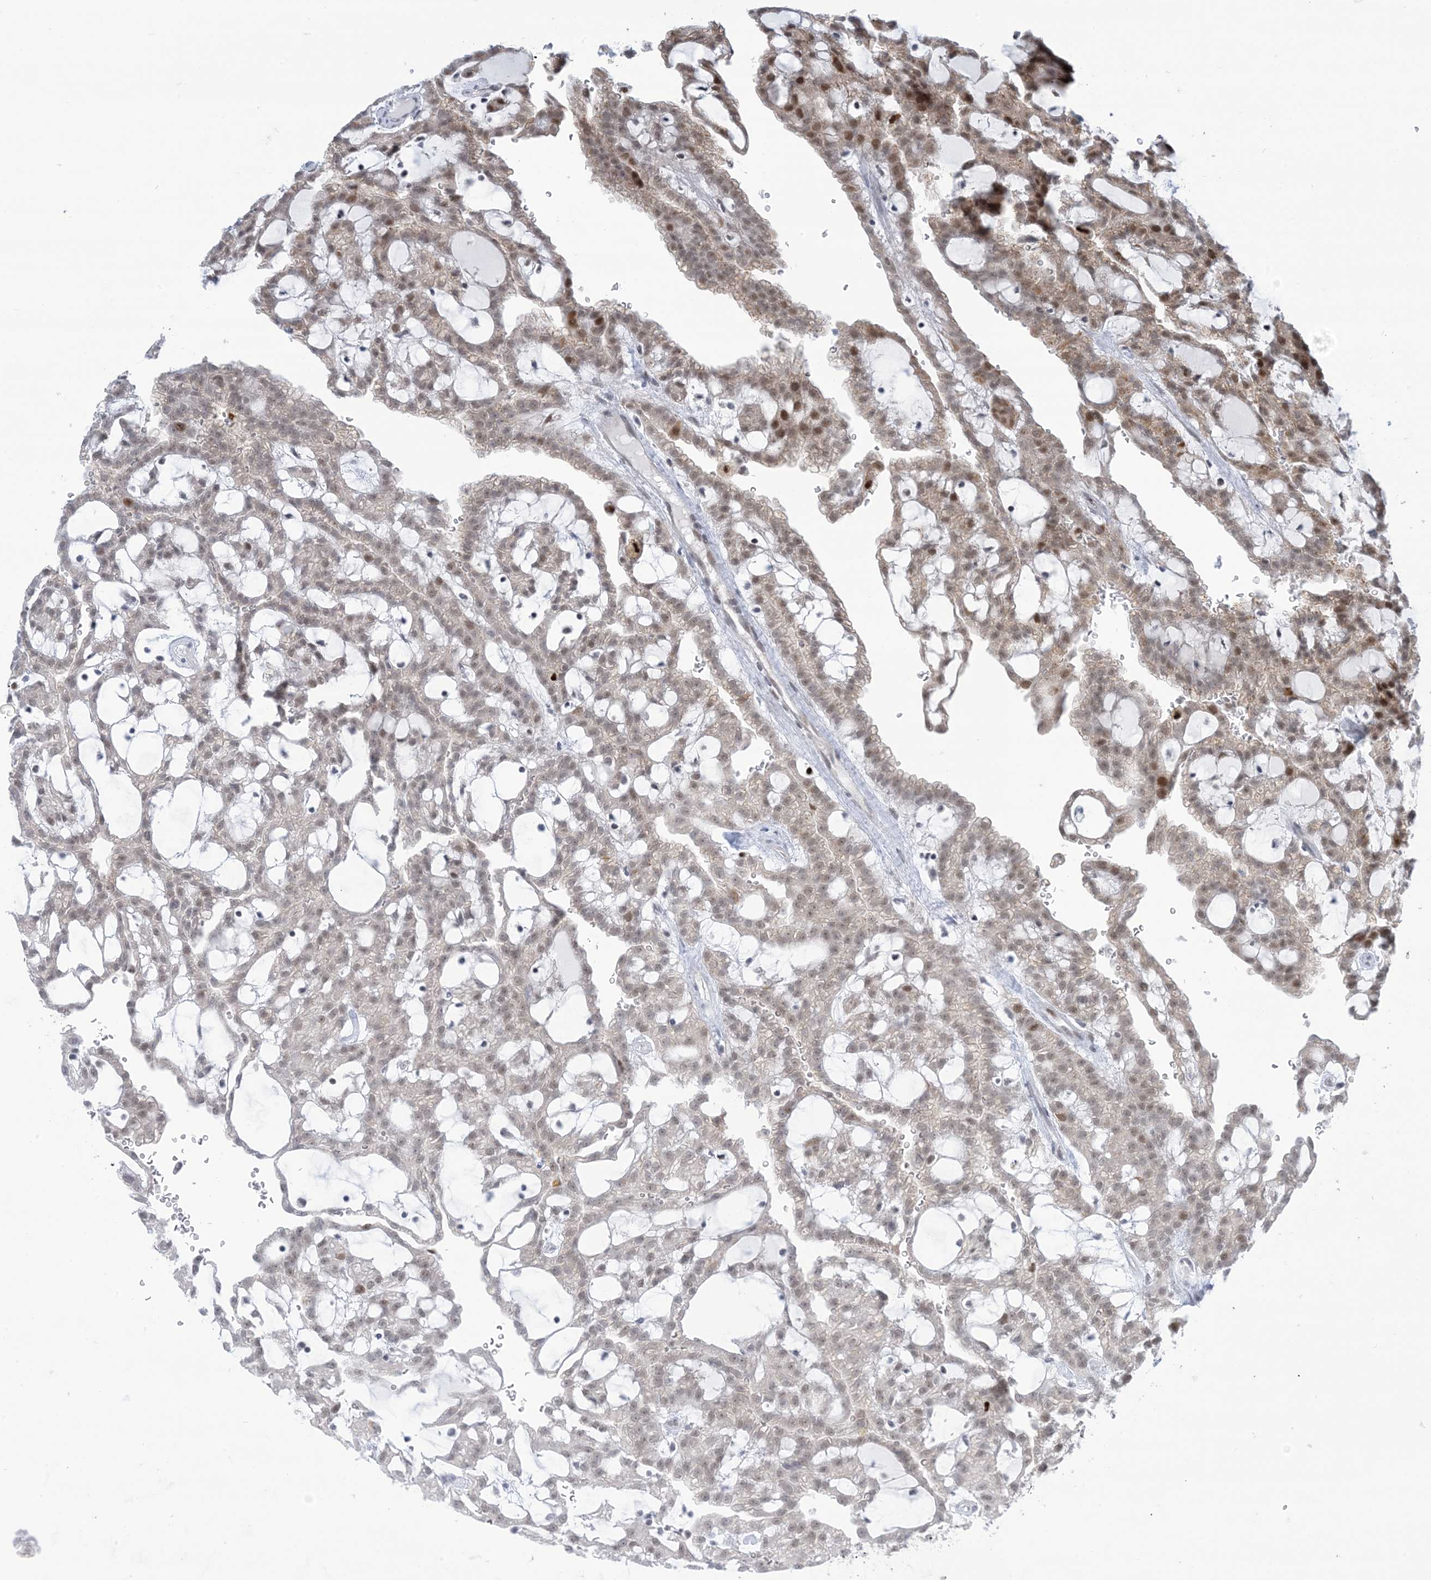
{"staining": {"intensity": "moderate", "quantity": "25%-75%", "location": "cytoplasmic/membranous,nuclear"}, "tissue": "renal cancer", "cell_type": "Tumor cells", "image_type": "cancer", "snomed": [{"axis": "morphology", "description": "Adenocarcinoma, NOS"}, {"axis": "topography", "description": "Kidney"}], "caption": "Human renal adenocarcinoma stained with a protein marker demonstrates moderate staining in tumor cells.", "gene": "TFPT", "patient": {"sex": "male", "age": 63}}